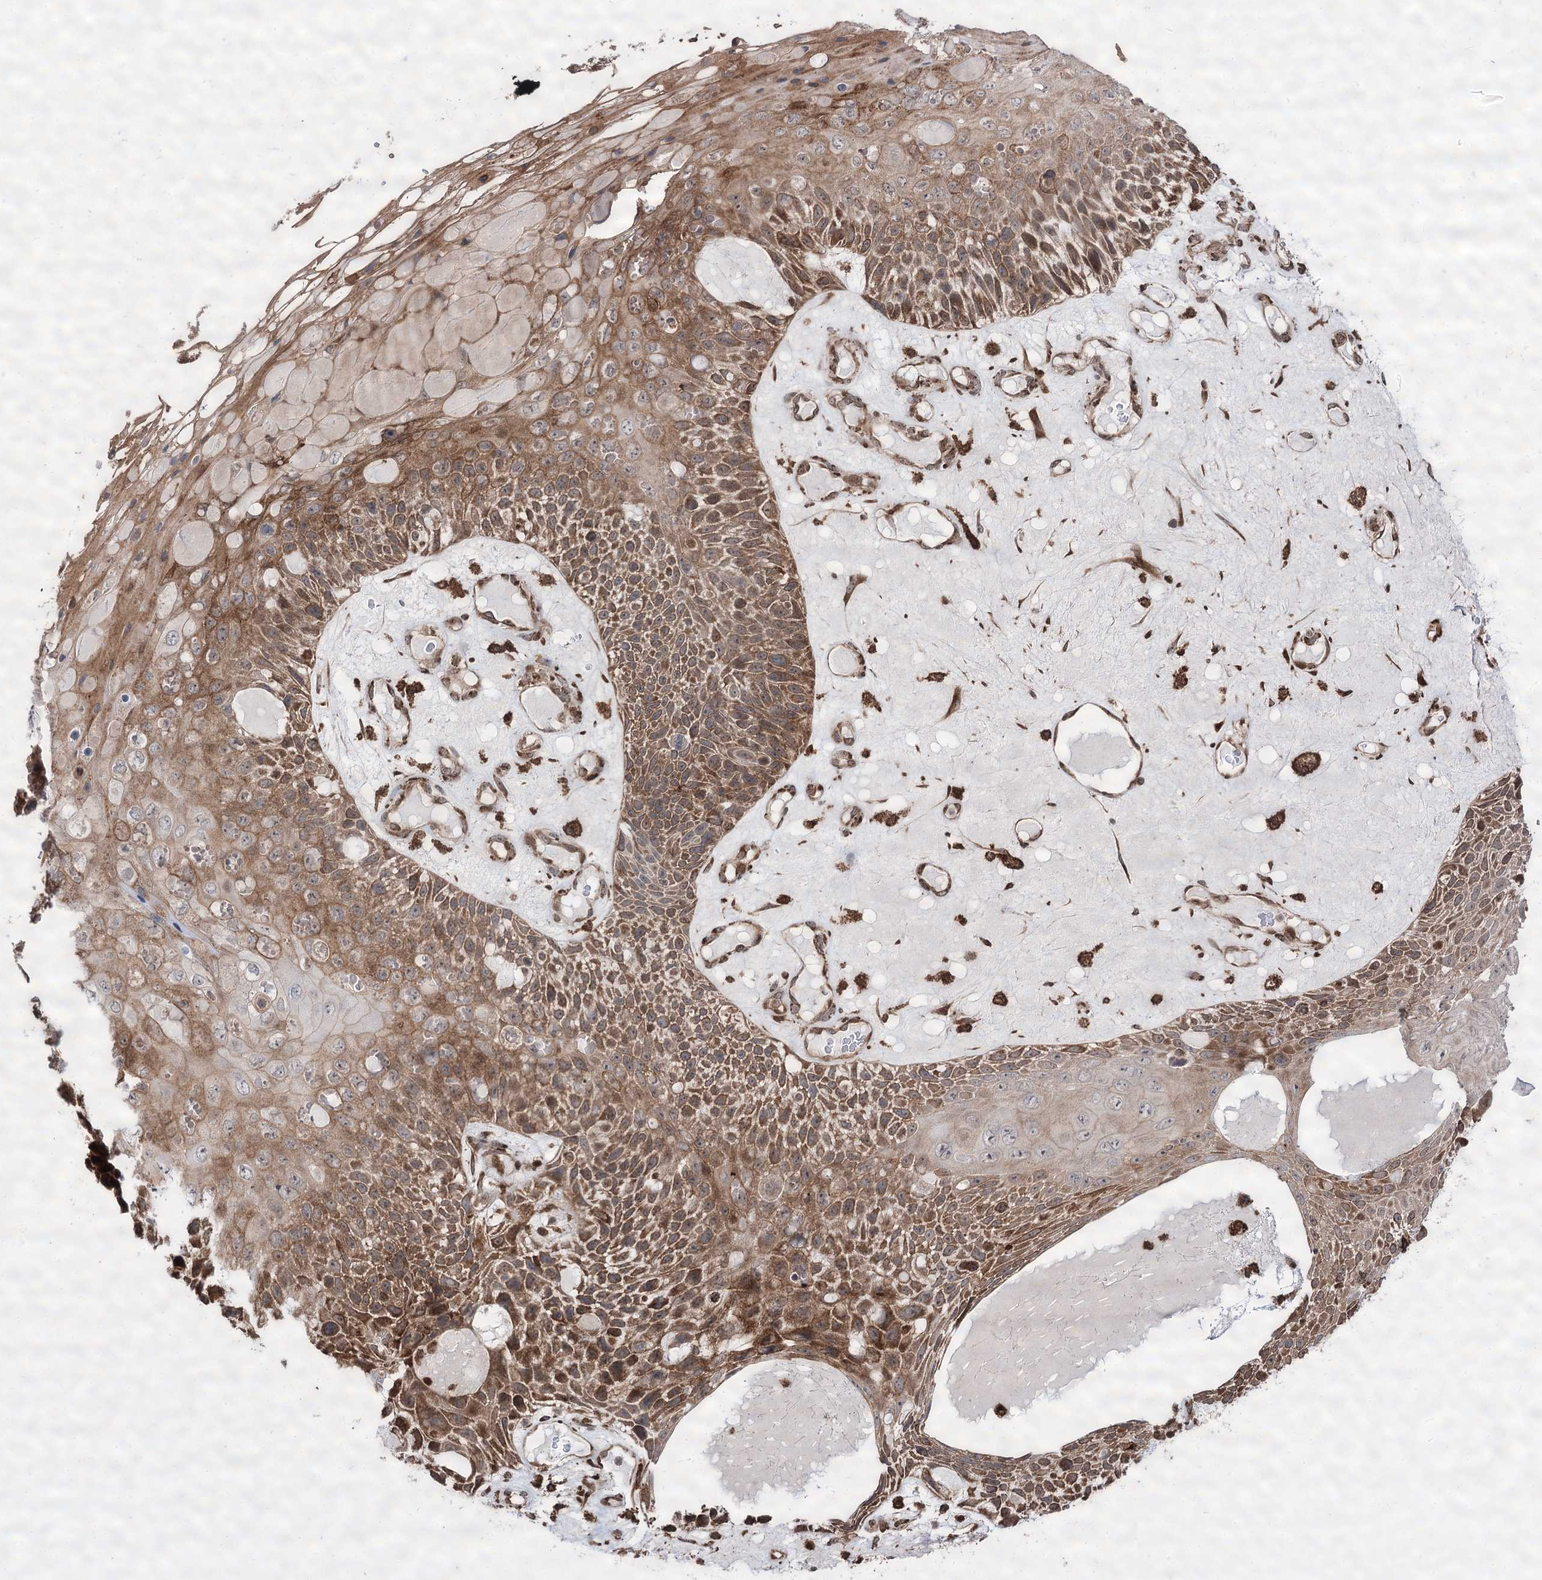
{"staining": {"intensity": "moderate", "quantity": ">75%", "location": "cytoplasmic/membranous"}, "tissue": "skin cancer", "cell_type": "Tumor cells", "image_type": "cancer", "snomed": [{"axis": "morphology", "description": "Squamous cell carcinoma, NOS"}, {"axis": "topography", "description": "Skin"}], "caption": "Moderate cytoplasmic/membranous staining is appreciated in approximately >75% of tumor cells in skin cancer (squamous cell carcinoma). The staining was performed using DAB (3,3'-diaminobenzidine), with brown indicating positive protein expression. Nuclei are stained blue with hematoxylin.", "gene": "FANCL", "patient": {"sex": "female", "age": 88}}